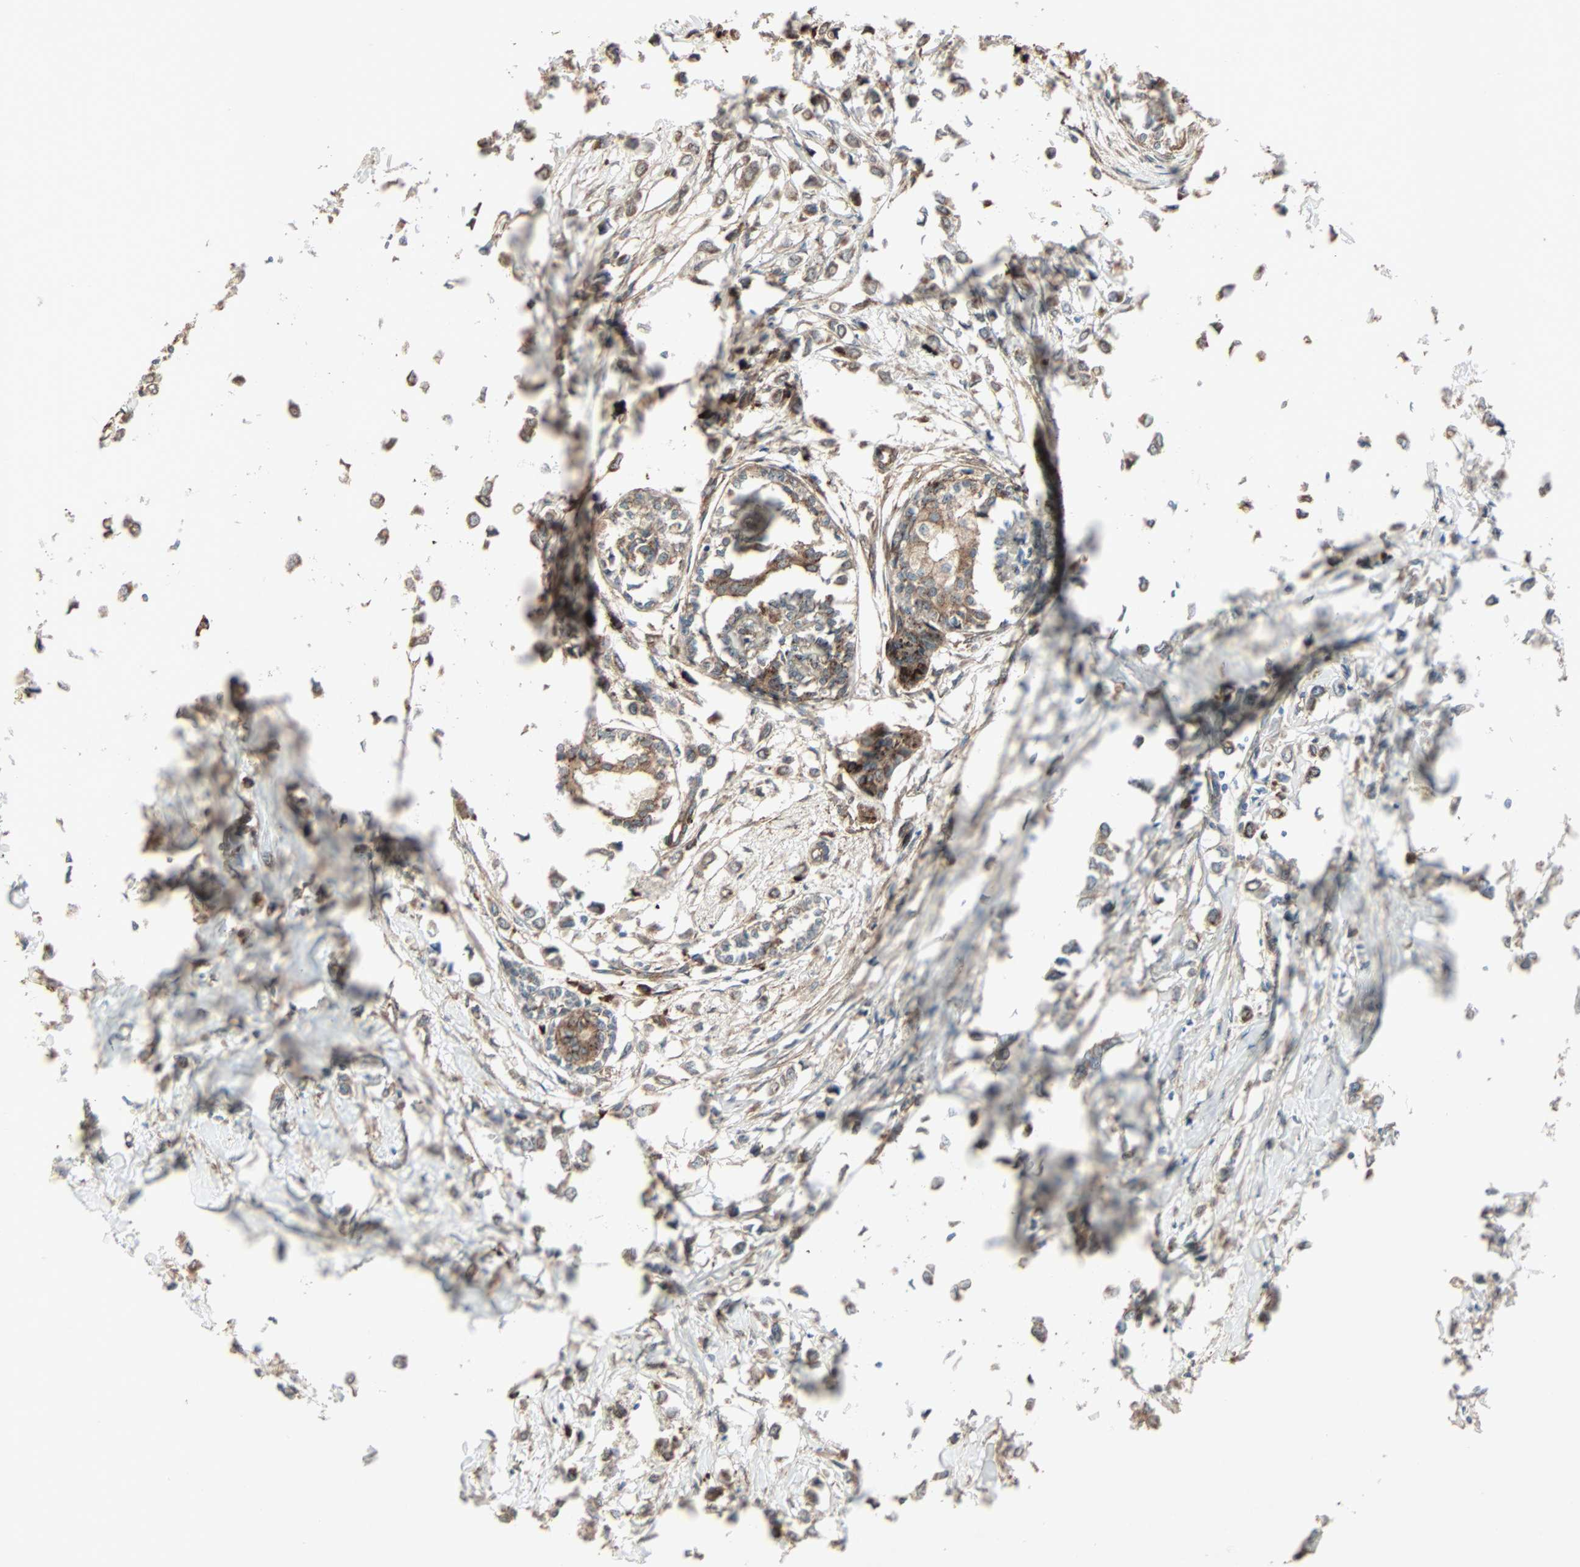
{"staining": {"intensity": "strong", "quantity": ">75%", "location": "cytoplasmic/membranous"}, "tissue": "breast cancer", "cell_type": "Tumor cells", "image_type": "cancer", "snomed": [{"axis": "morphology", "description": "Lobular carcinoma"}, {"axis": "topography", "description": "Breast"}], "caption": "A micrograph showing strong cytoplasmic/membranous positivity in about >75% of tumor cells in breast cancer (lobular carcinoma), as visualized by brown immunohistochemical staining.", "gene": "GALNT3", "patient": {"sex": "female", "age": 51}}